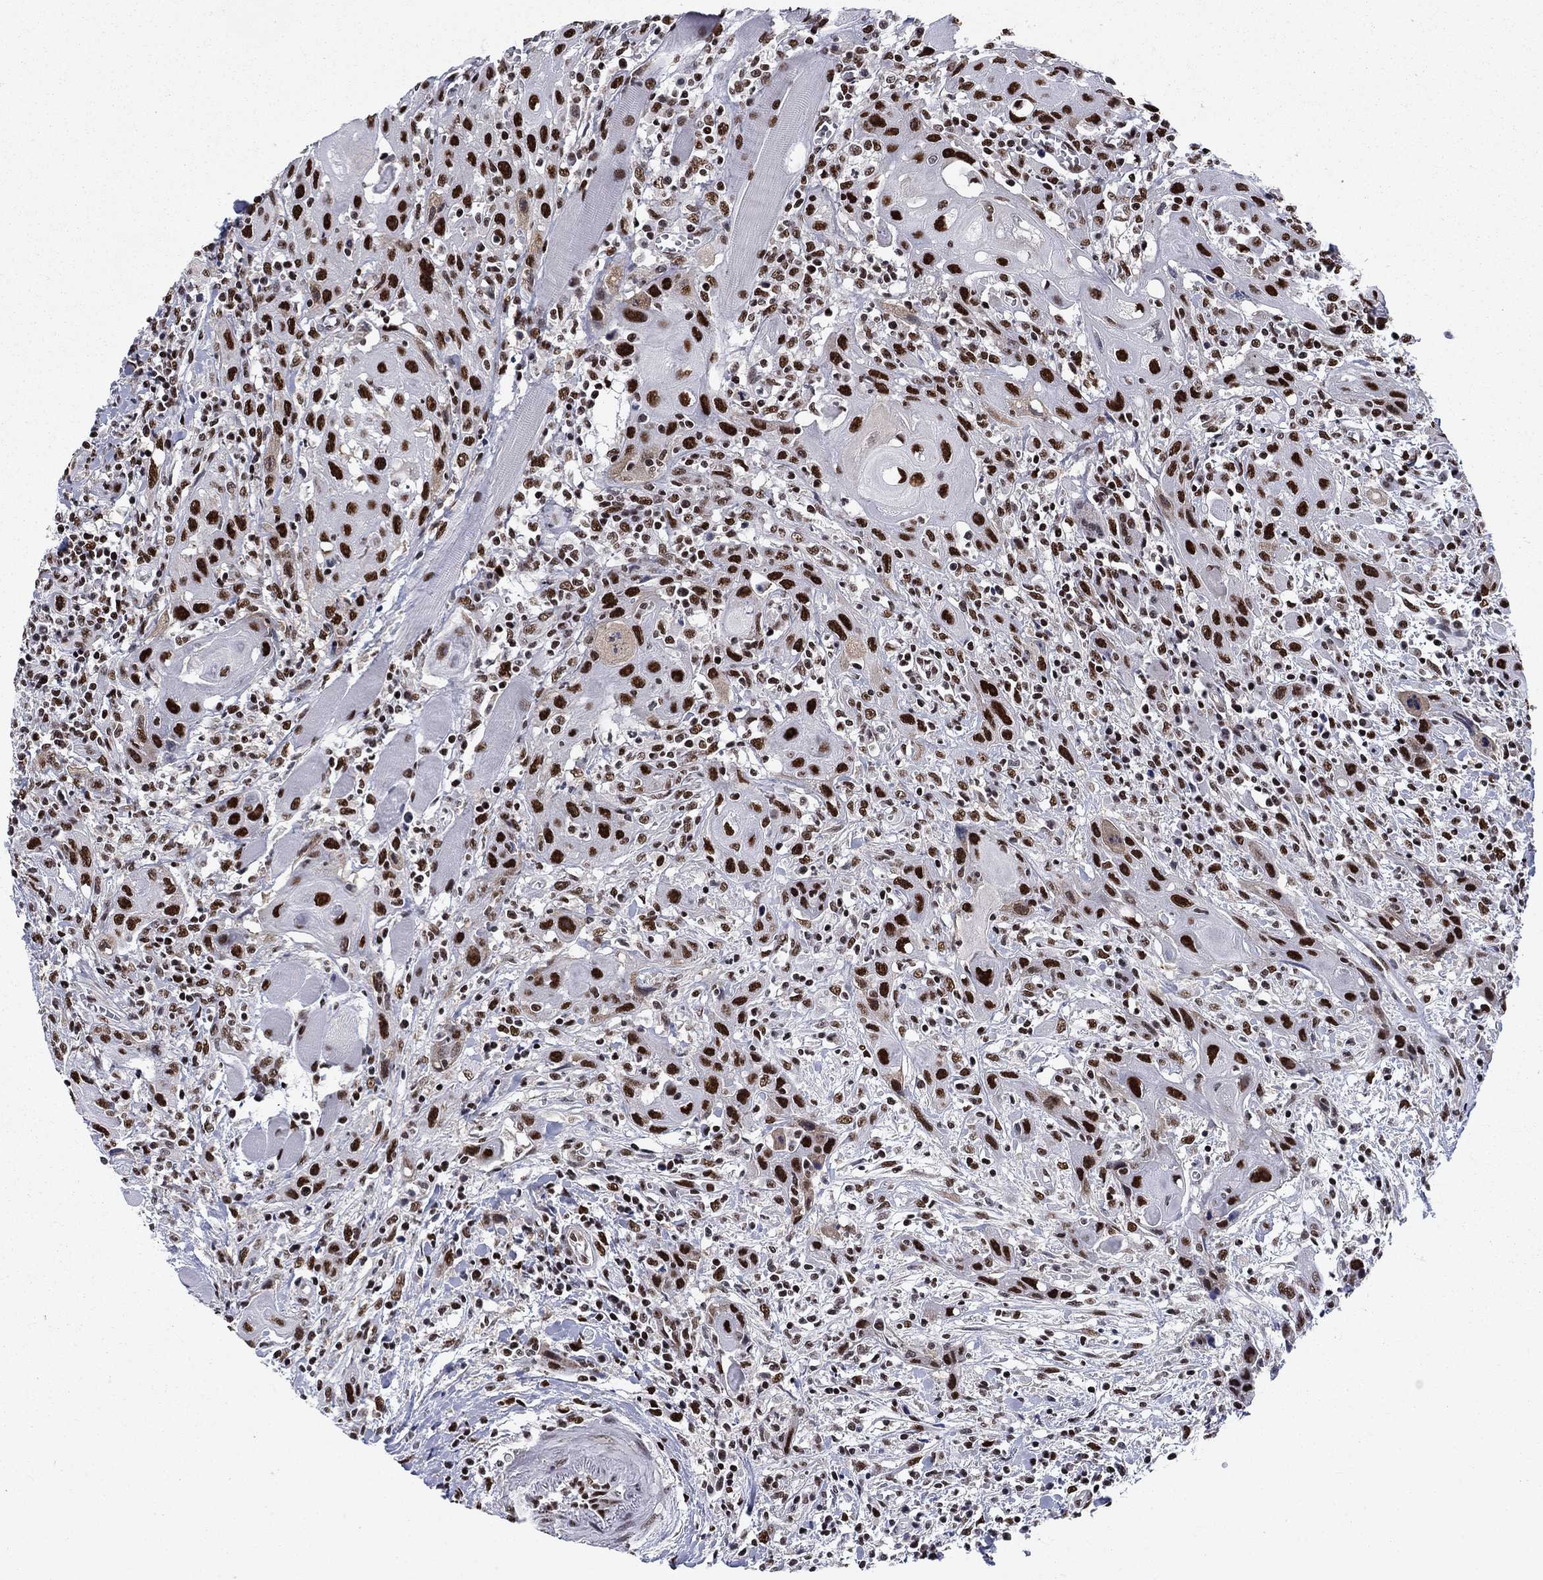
{"staining": {"intensity": "strong", "quantity": ">75%", "location": "nuclear"}, "tissue": "head and neck cancer", "cell_type": "Tumor cells", "image_type": "cancer", "snomed": [{"axis": "morphology", "description": "Normal tissue, NOS"}, {"axis": "morphology", "description": "Squamous cell carcinoma, NOS"}, {"axis": "topography", "description": "Oral tissue"}, {"axis": "topography", "description": "Head-Neck"}], "caption": "An image showing strong nuclear staining in approximately >75% of tumor cells in head and neck cancer (squamous cell carcinoma), as visualized by brown immunohistochemical staining.", "gene": "RPRD1B", "patient": {"sex": "male", "age": 71}}